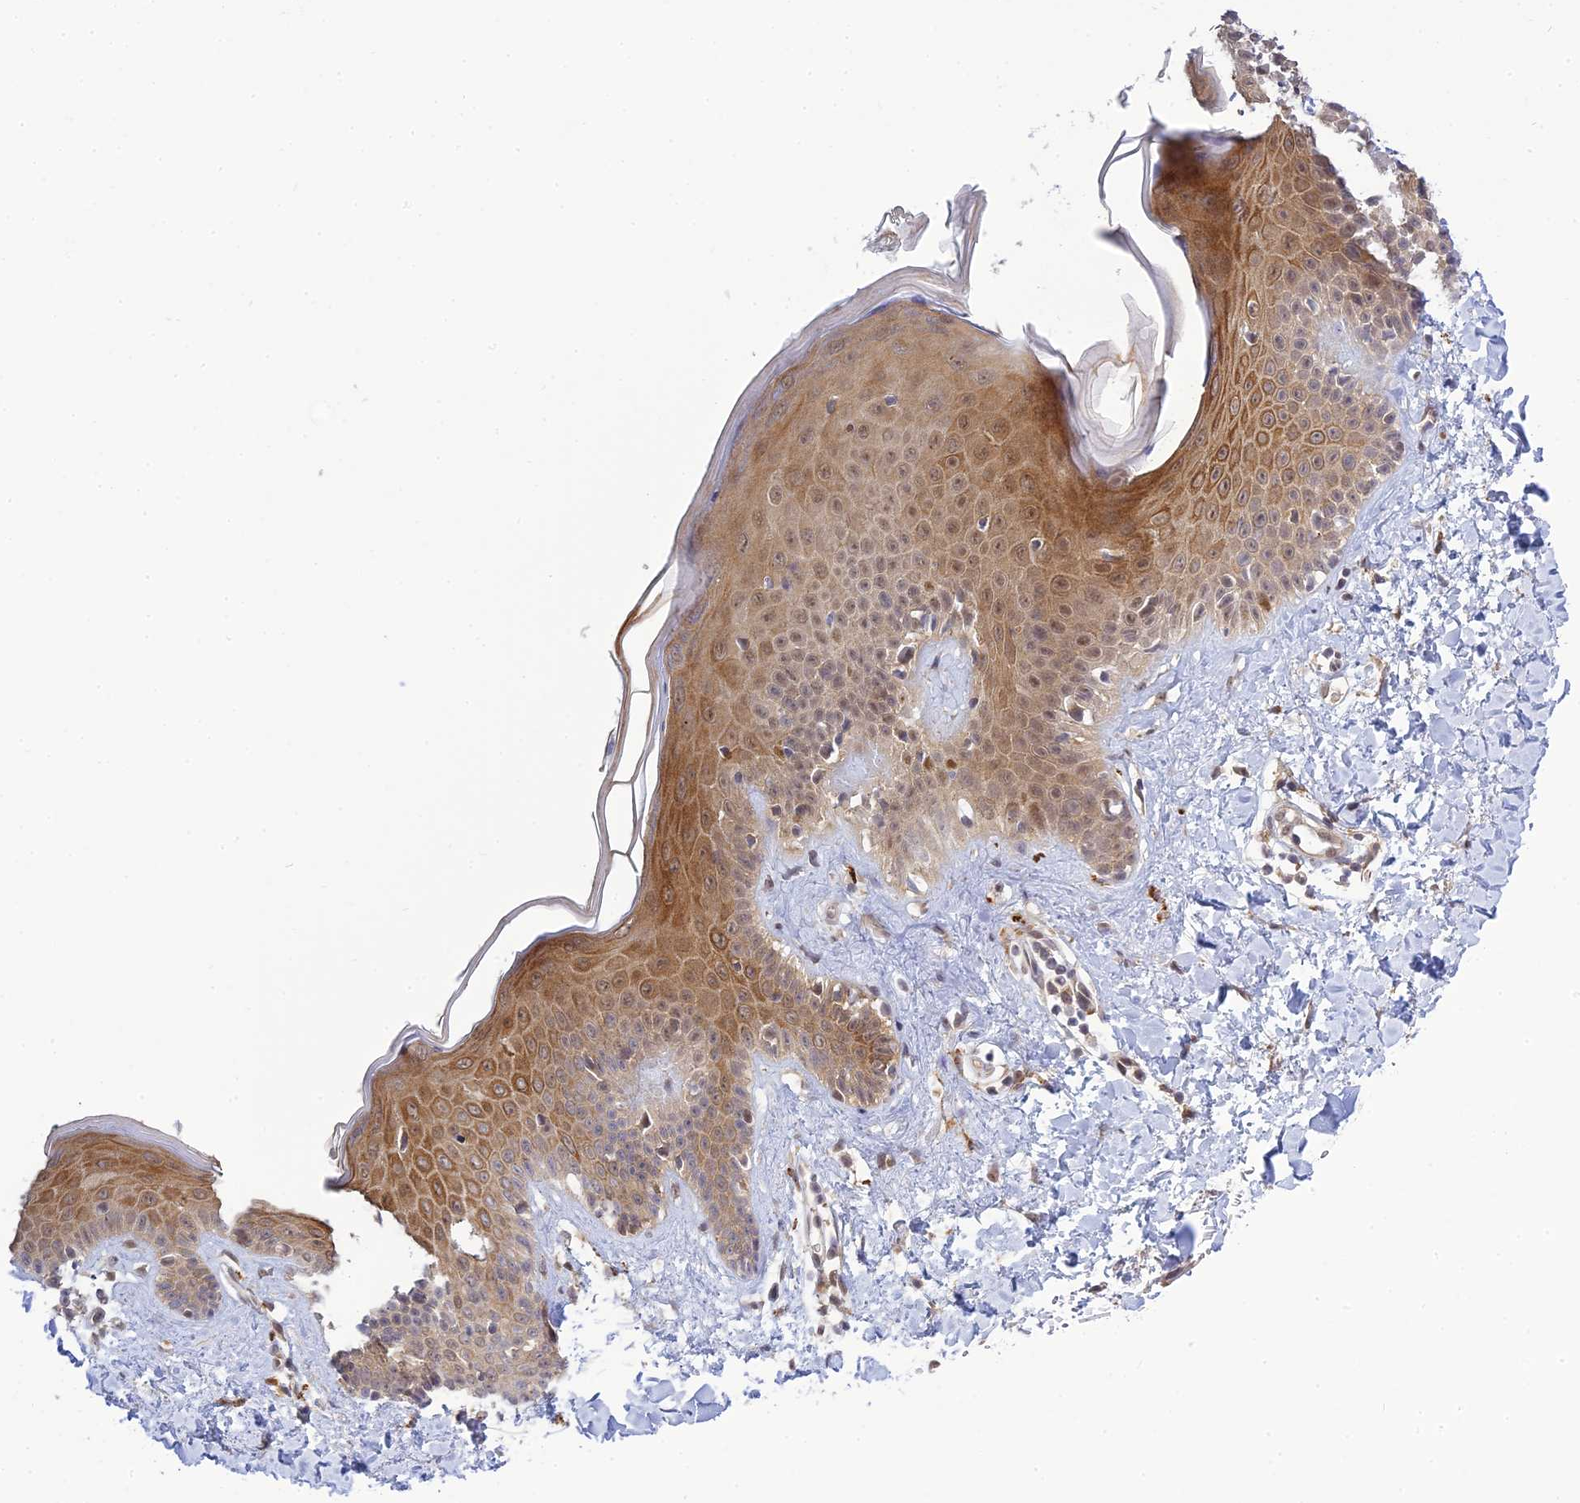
{"staining": {"intensity": "moderate", "quantity": ">75%", "location": "cytoplasmic/membranous"}, "tissue": "skin", "cell_type": "Fibroblasts", "image_type": "normal", "snomed": [{"axis": "morphology", "description": "Normal tissue, NOS"}, {"axis": "topography", "description": "Skin"}], "caption": "Immunohistochemistry (IHC) (DAB (3,3'-diaminobenzidine)) staining of unremarkable skin reveals moderate cytoplasmic/membranous protein expression in about >75% of fibroblasts. Ihc stains the protein in brown and the nuclei are stained blue.", "gene": "SKIC8", "patient": {"sex": "female", "age": 58}}